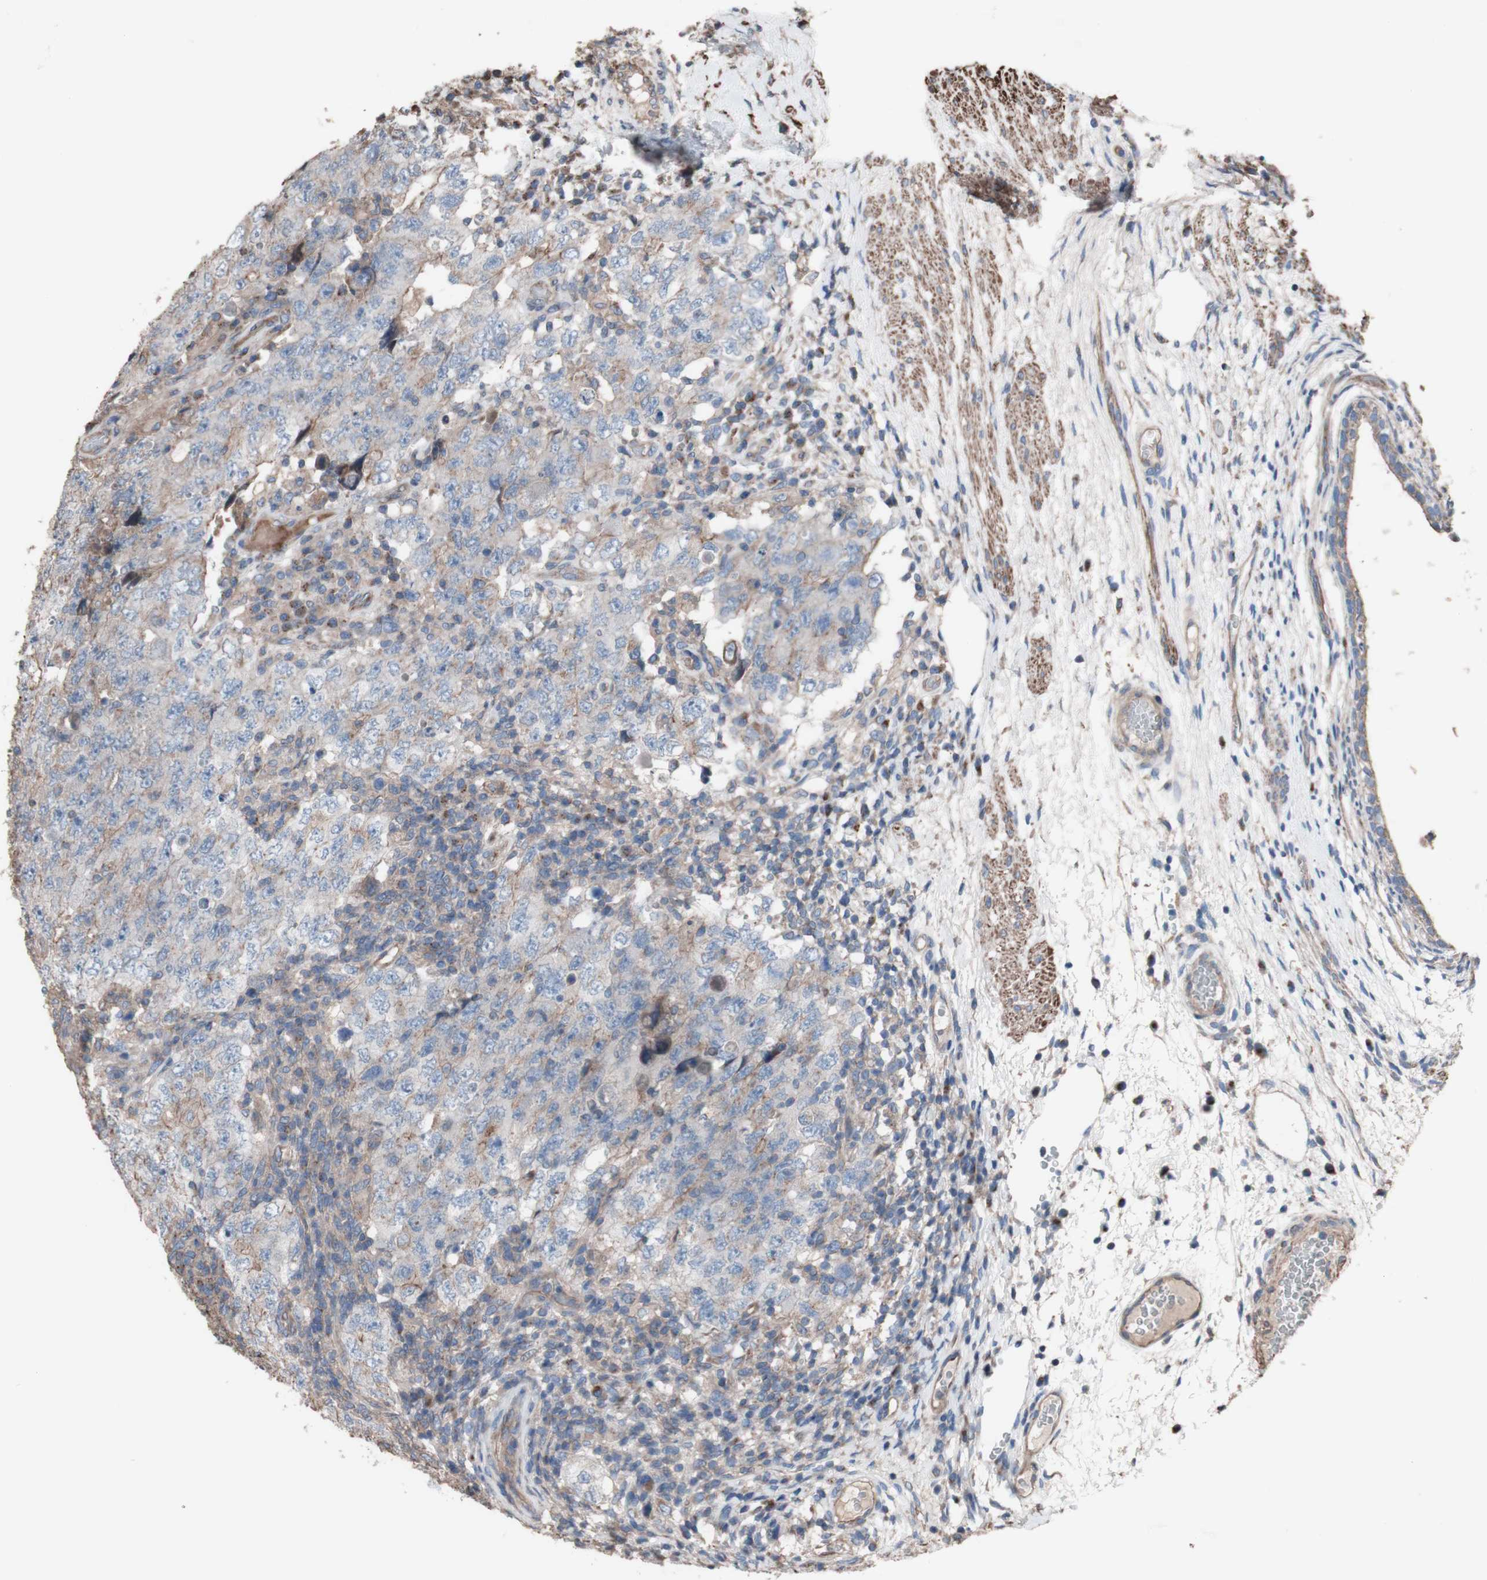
{"staining": {"intensity": "weak", "quantity": "25%-75%", "location": "cytoplasmic/membranous"}, "tissue": "testis cancer", "cell_type": "Tumor cells", "image_type": "cancer", "snomed": [{"axis": "morphology", "description": "Carcinoma, Embryonal, NOS"}, {"axis": "topography", "description": "Testis"}], "caption": "Immunohistochemical staining of embryonal carcinoma (testis) displays low levels of weak cytoplasmic/membranous staining in approximately 25%-75% of tumor cells.", "gene": "COPB1", "patient": {"sex": "male", "age": 26}}